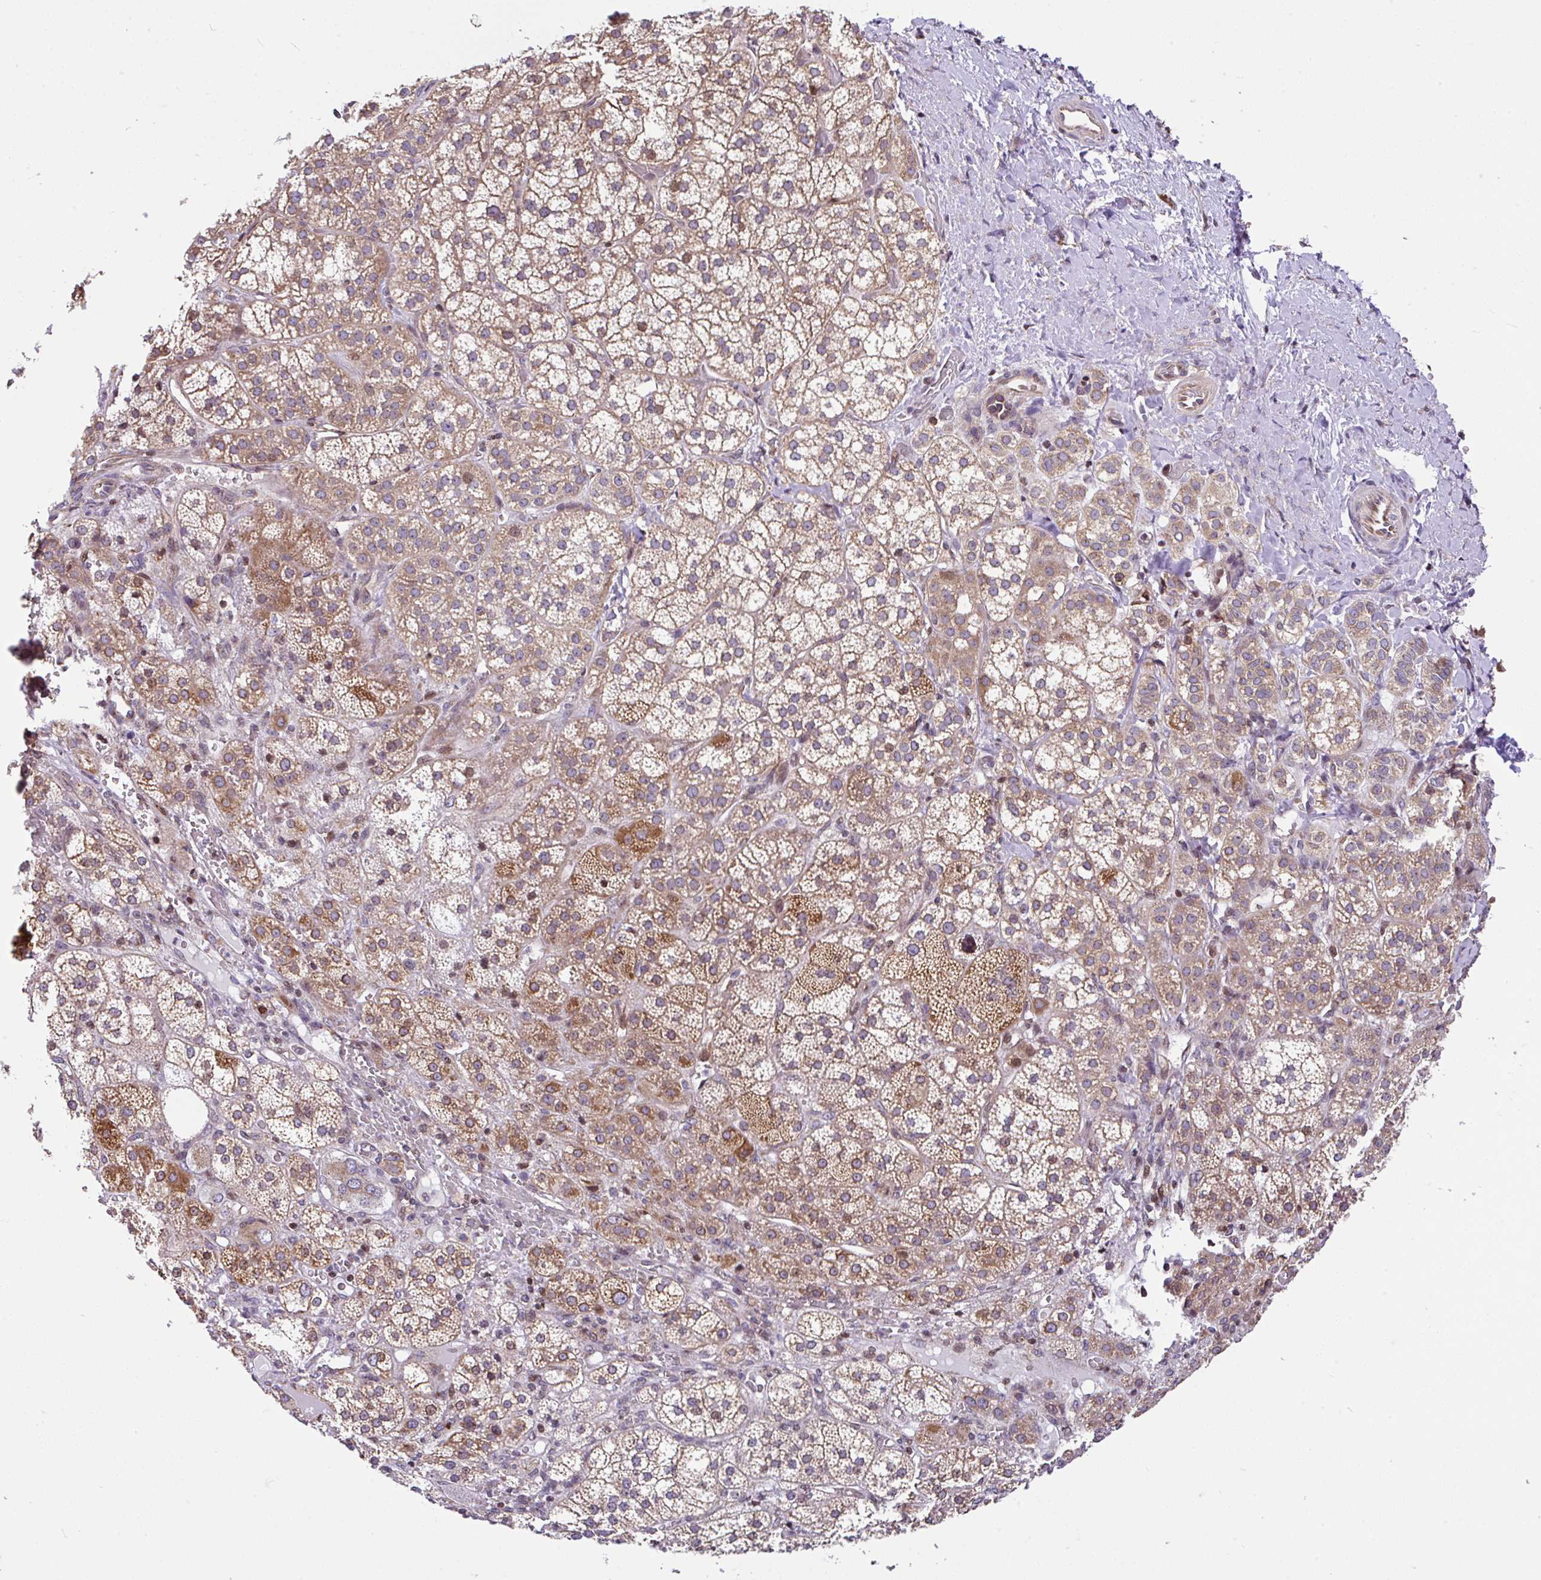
{"staining": {"intensity": "moderate", "quantity": ">75%", "location": "cytoplasmic/membranous"}, "tissue": "adrenal gland", "cell_type": "Glandular cells", "image_type": "normal", "snomed": [{"axis": "morphology", "description": "Normal tissue, NOS"}, {"axis": "topography", "description": "Adrenal gland"}], "caption": "Normal adrenal gland shows moderate cytoplasmic/membranous expression in approximately >75% of glandular cells (brown staining indicates protein expression, while blue staining denotes nuclei)..", "gene": "FIGNL1", "patient": {"sex": "female", "age": 60}}